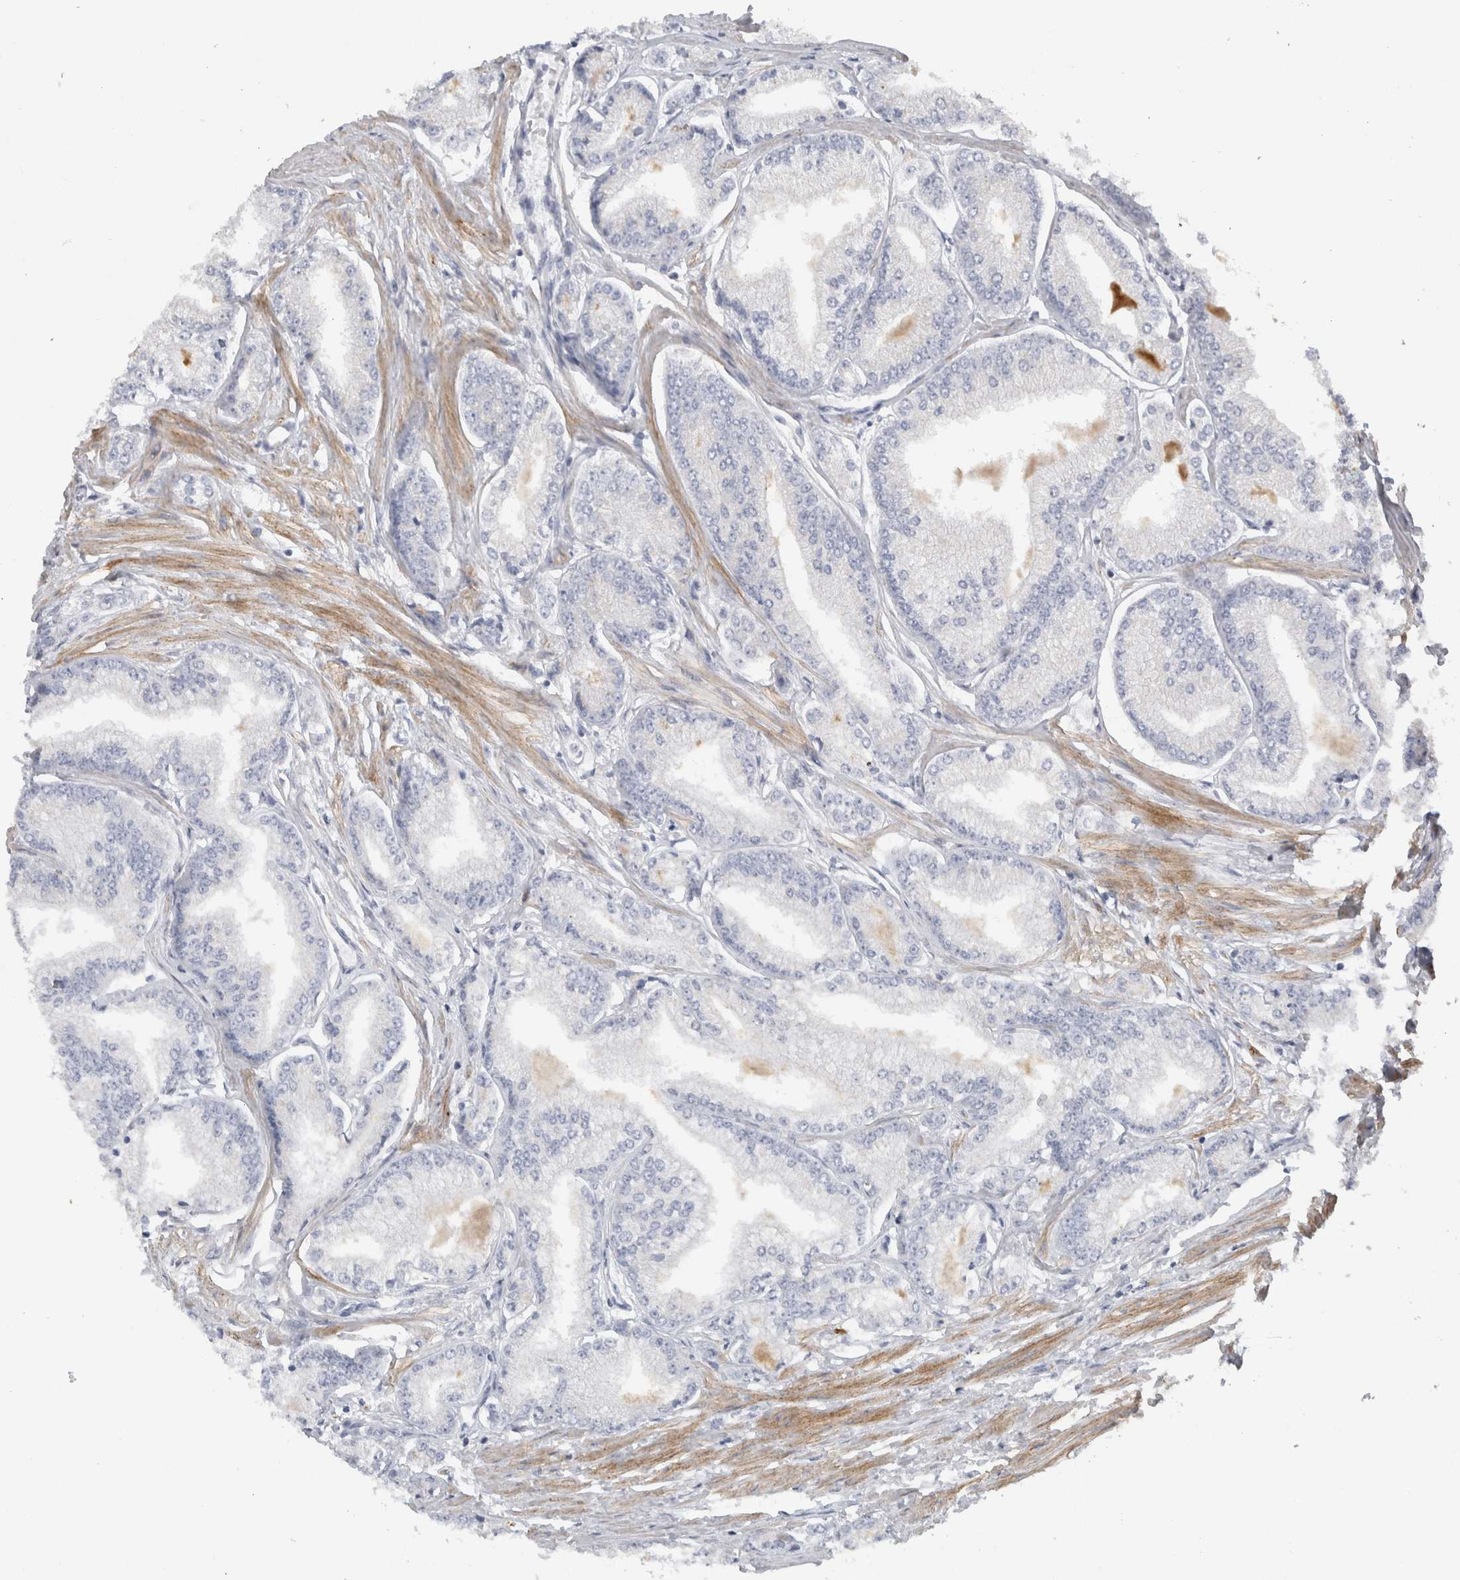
{"staining": {"intensity": "negative", "quantity": "none", "location": "none"}, "tissue": "prostate cancer", "cell_type": "Tumor cells", "image_type": "cancer", "snomed": [{"axis": "morphology", "description": "Adenocarcinoma, Low grade"}, {"axis": "topography", "description": "Prostate"}], "caption": "A photomicrograph of human prostate cancer is negative for staining in tumor cells. (Brightfield microscopy of DAB immunohistochemistry (IHC) at high magnification).", "gene": "MGAT1", "patient": {"sex": "male", "age": 52}}